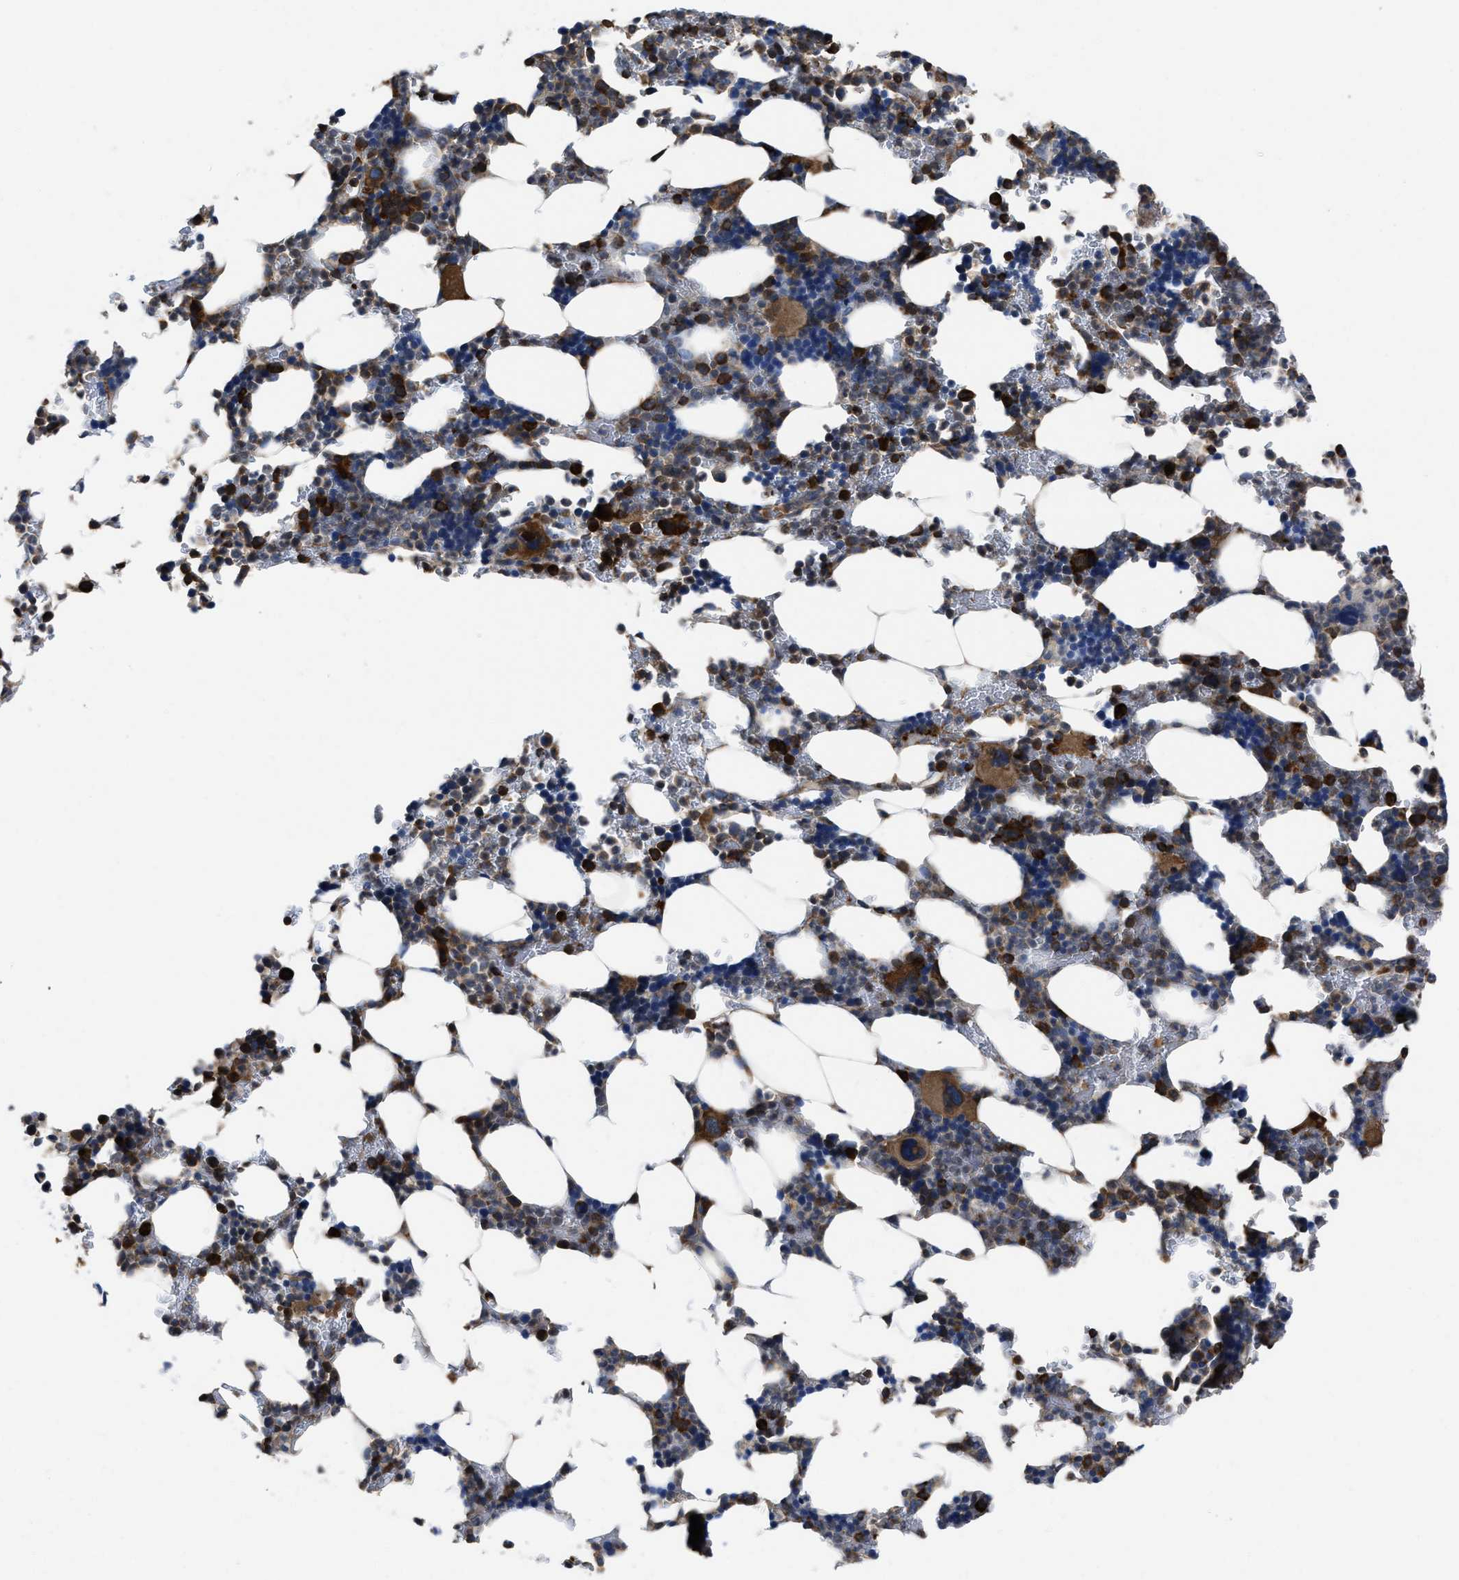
{"staining": {"intensity": "strong", "quantity": "25%-75%", "location": "cytoplasmic/membranous"}, "tissue": "bone marrow", "cell_type": "Hematopoietic cells", "image_type": "normal", "snomed": [{"axis": "morphology", "description": "Normal tissue, NOS"}, {"axis": "topography", "description": "Bone marrow"}], "caption": "A photomicrograph of human bone marrow stained for a protein exhibits strong cytoplasmic/membranous brown staining in hematopoietic cells. (DAB IHC, brown staining for protein, blue staining for nuclei).", "gene": "YARS1", "patient": {"sex": "female", "age": 81}}